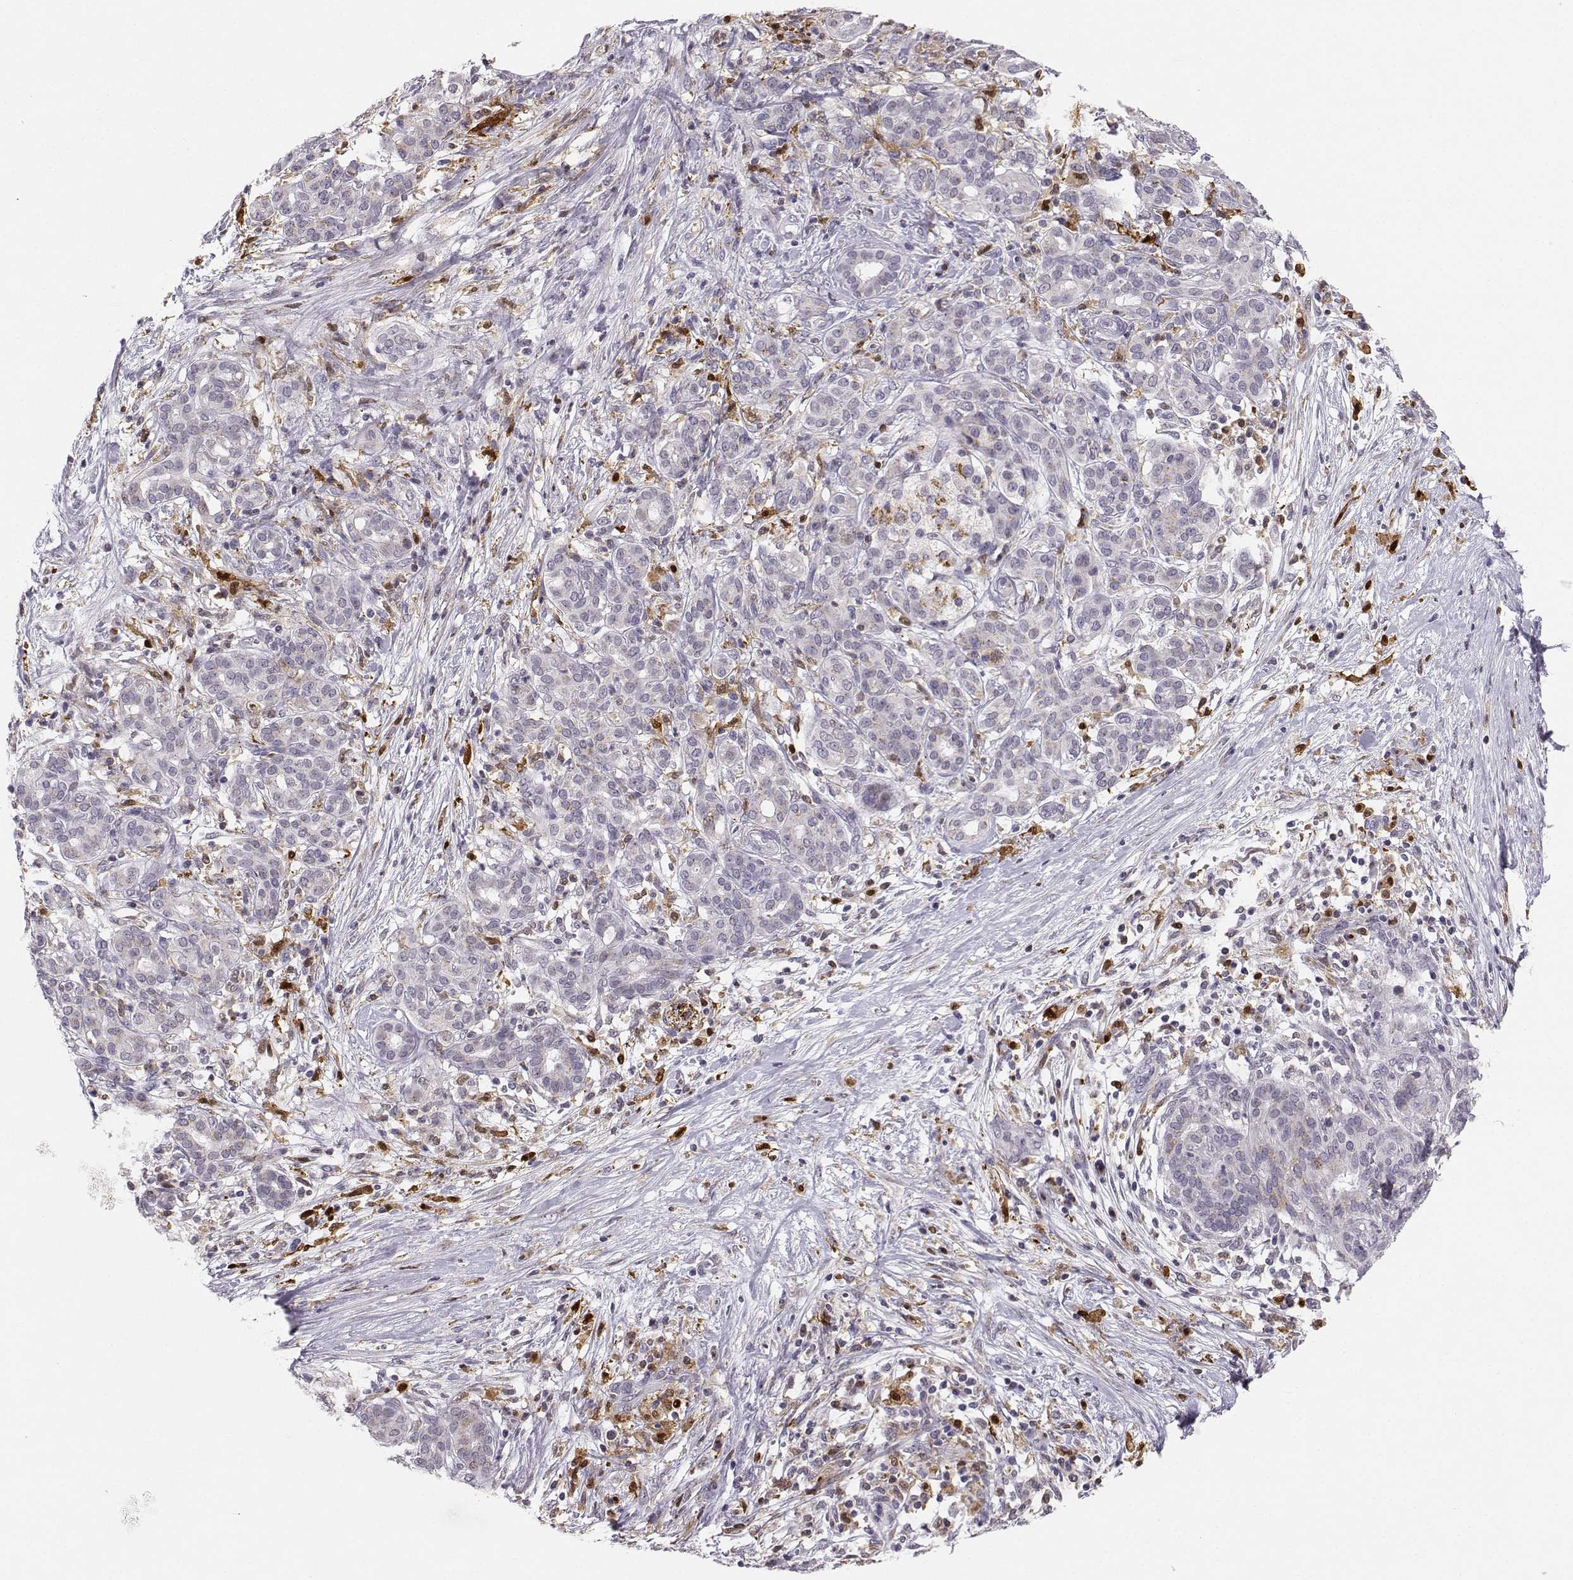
{"staining": {"intensity": "weak", "quantity": "<25%", "location": "cytoplasmic/membranous"}, "tissue": "pancreatic cancer", "cell_type": "Tumor cells", "image_type": "cancer", "snomed": [{"axis": "morphology", "description": "Adenocarcinoma, NOS"}, {"axis": "topography", "description": "Pancreas"}], "caption": "This is an immunohistochemistry photomicrograph of human adenocarcinoma (pancreatic). There is no expression in tumor cells.", "gene": "HTR7", "patient": {"sex": "male", "age": 44}}